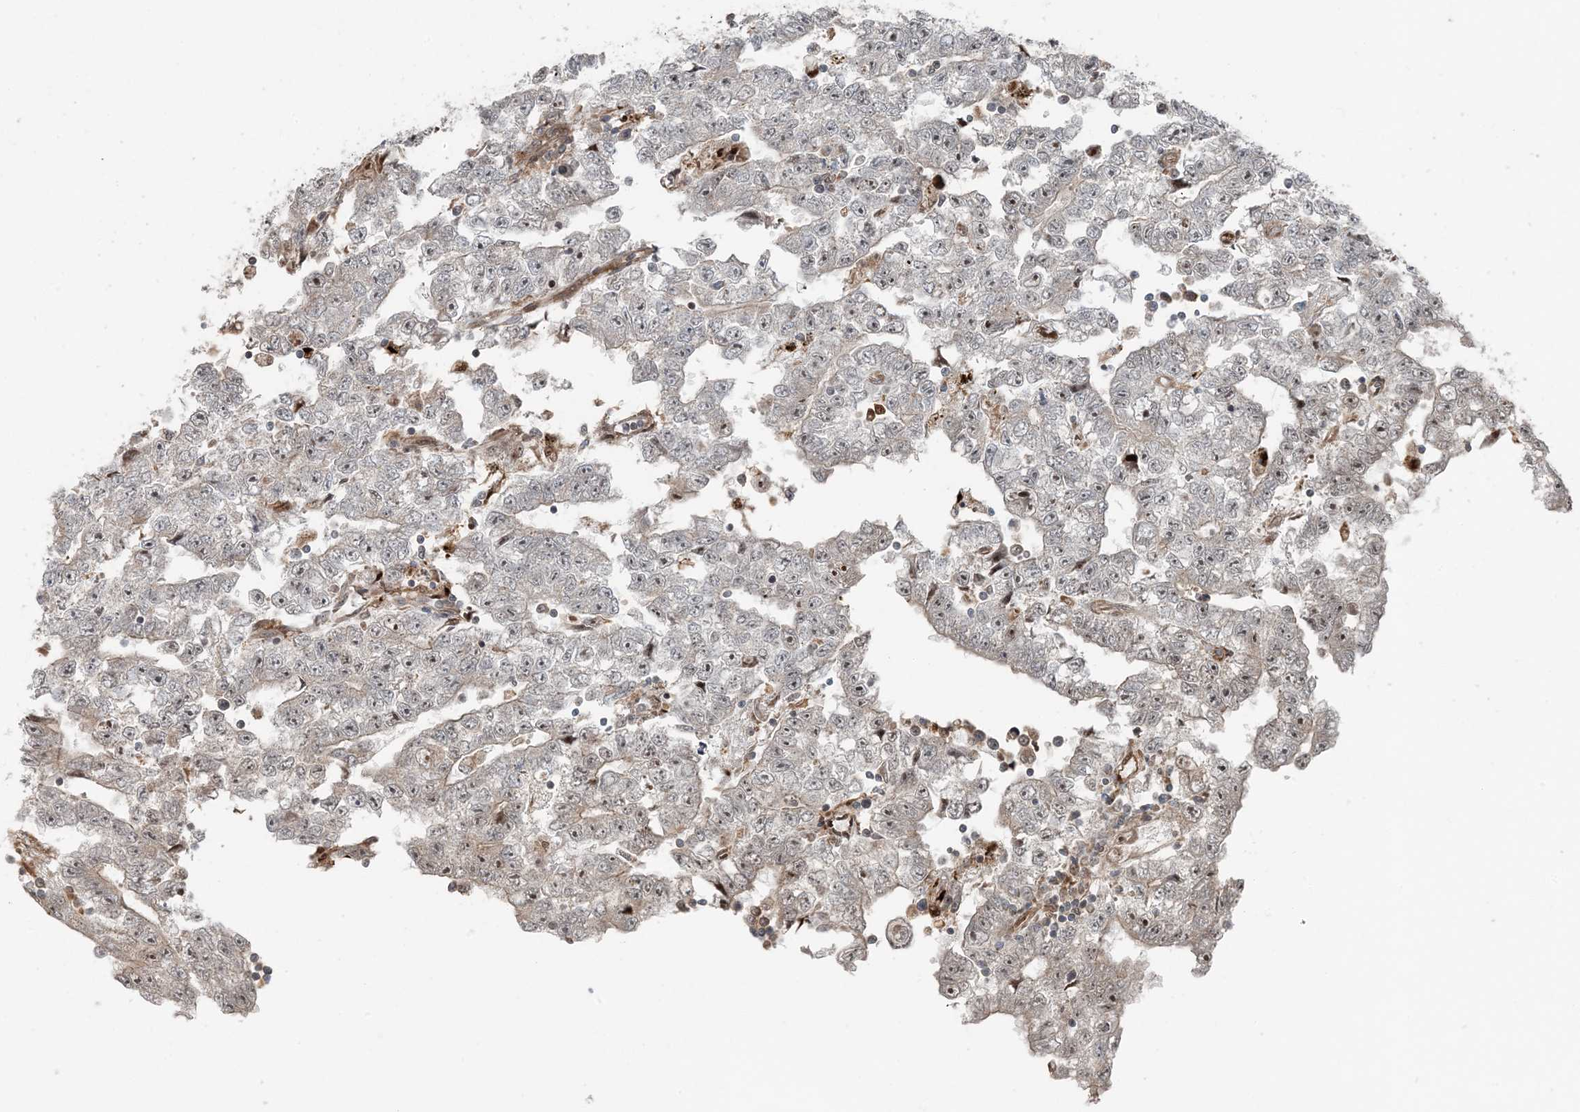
{"staining": {"intensity": "negative", "quantity": "none", "location": "none"}, "tissue": "testis cancer", "cell_type": "Tumor cells", "image_type": "cancer", "snomed": [{"axis": "morphology", "description": "Carcinoma, Embryonal, NOS"}, {"axis": "topography", "description": "Testis"}], "caption": "Immunohistochemistry (IHC) of human embryonal carcinoma (testis) exhibits no positivity in tumor cells.", "gene": "EDEM2", "patient": {"sex": "male", "age": 25}}